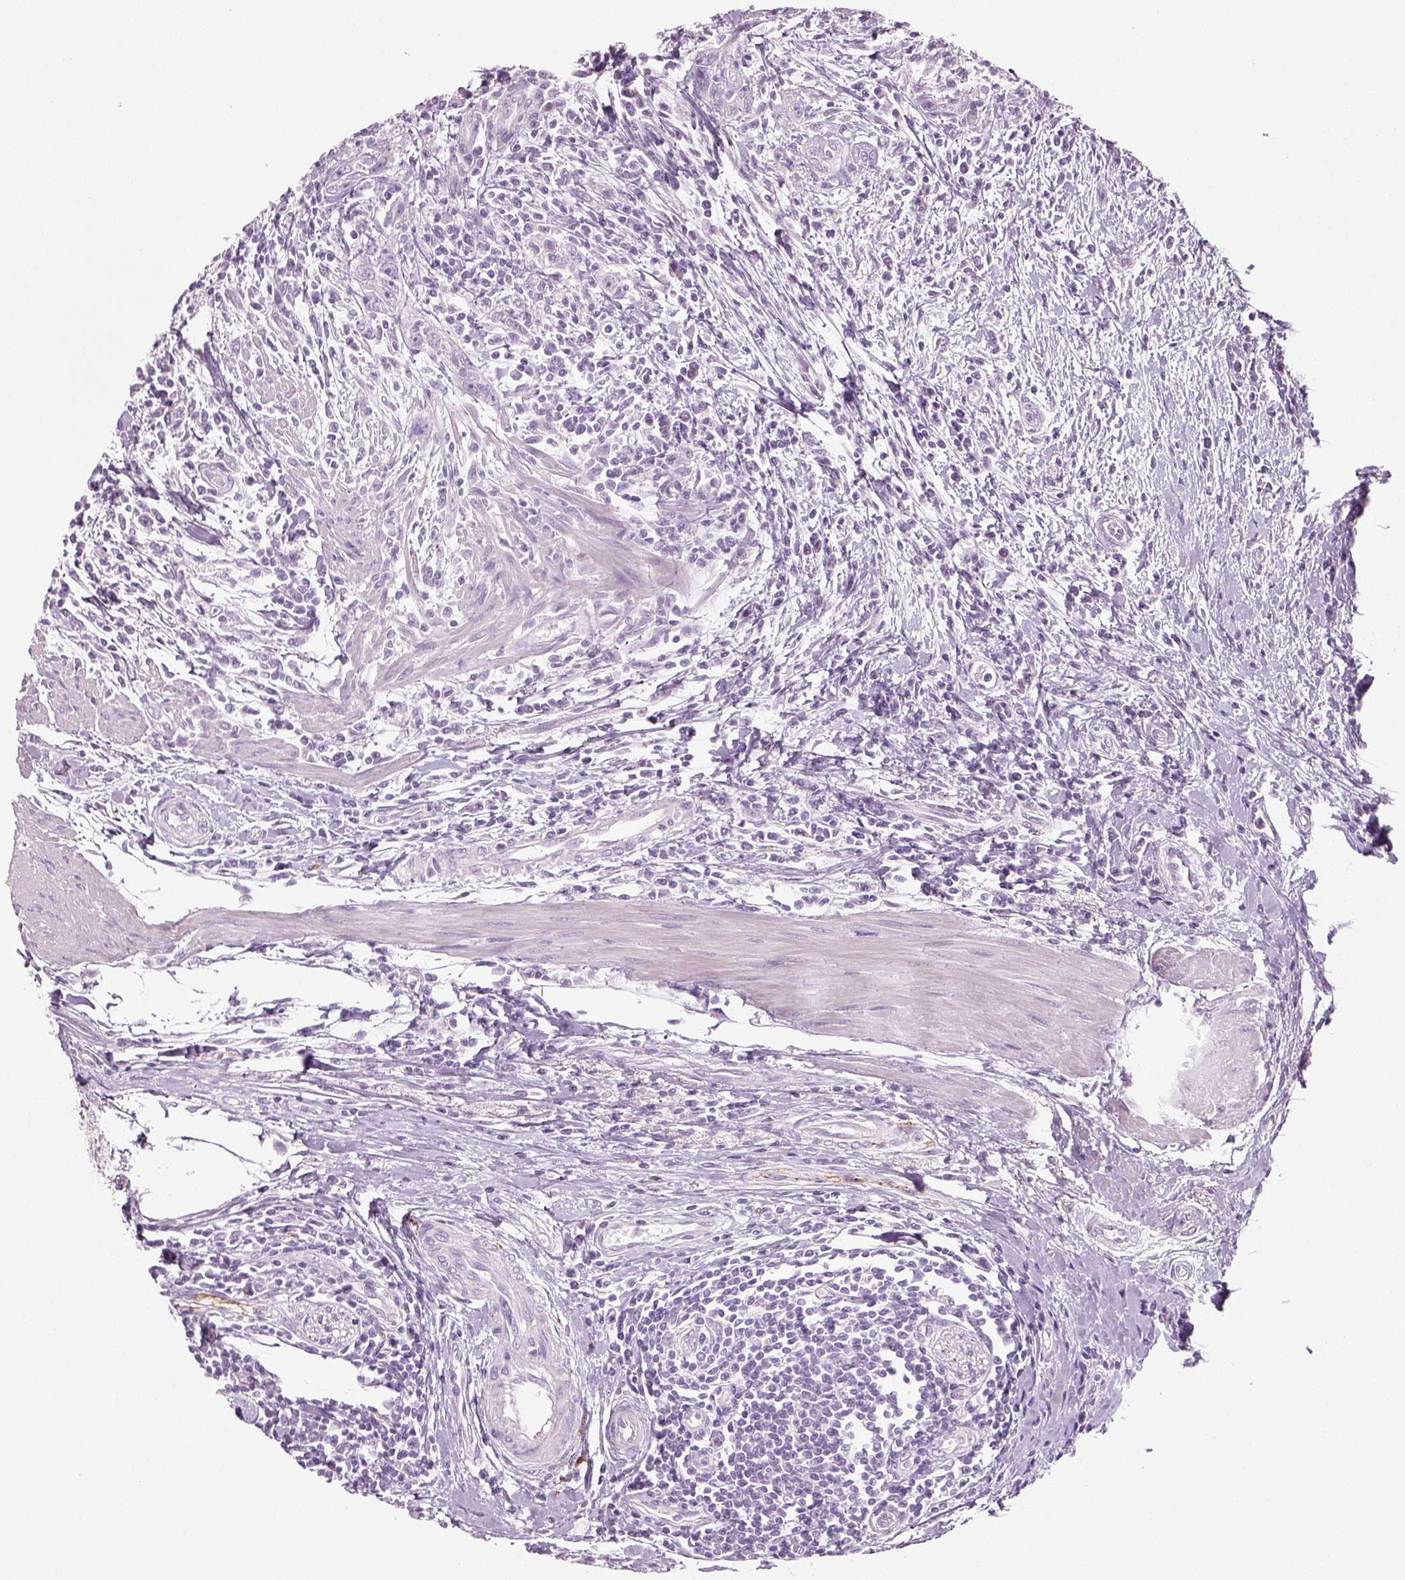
{"staining": {"intensity": "negative", "quantity": "none", "location": "none"}, "tissue": "urothelial cancer", "cell_type": "Tumor cells", "image_type": "cancer", "snomed": [{"axis": "morphology", "description": "Urothelial carcinoma, High grade"}, {"axis": "topography", "description": "Urinary bladder"}], "caption": "High magnification brightfield microscopy of urothelial cancer stained with DAB (3,3'-diaminobenzidine) (brown) and counterstained with hematoxylin (blue): tumor cells show no significant expression.", "gene": "SLC6A2", "patient": {"sex": "male", "age": 83}}